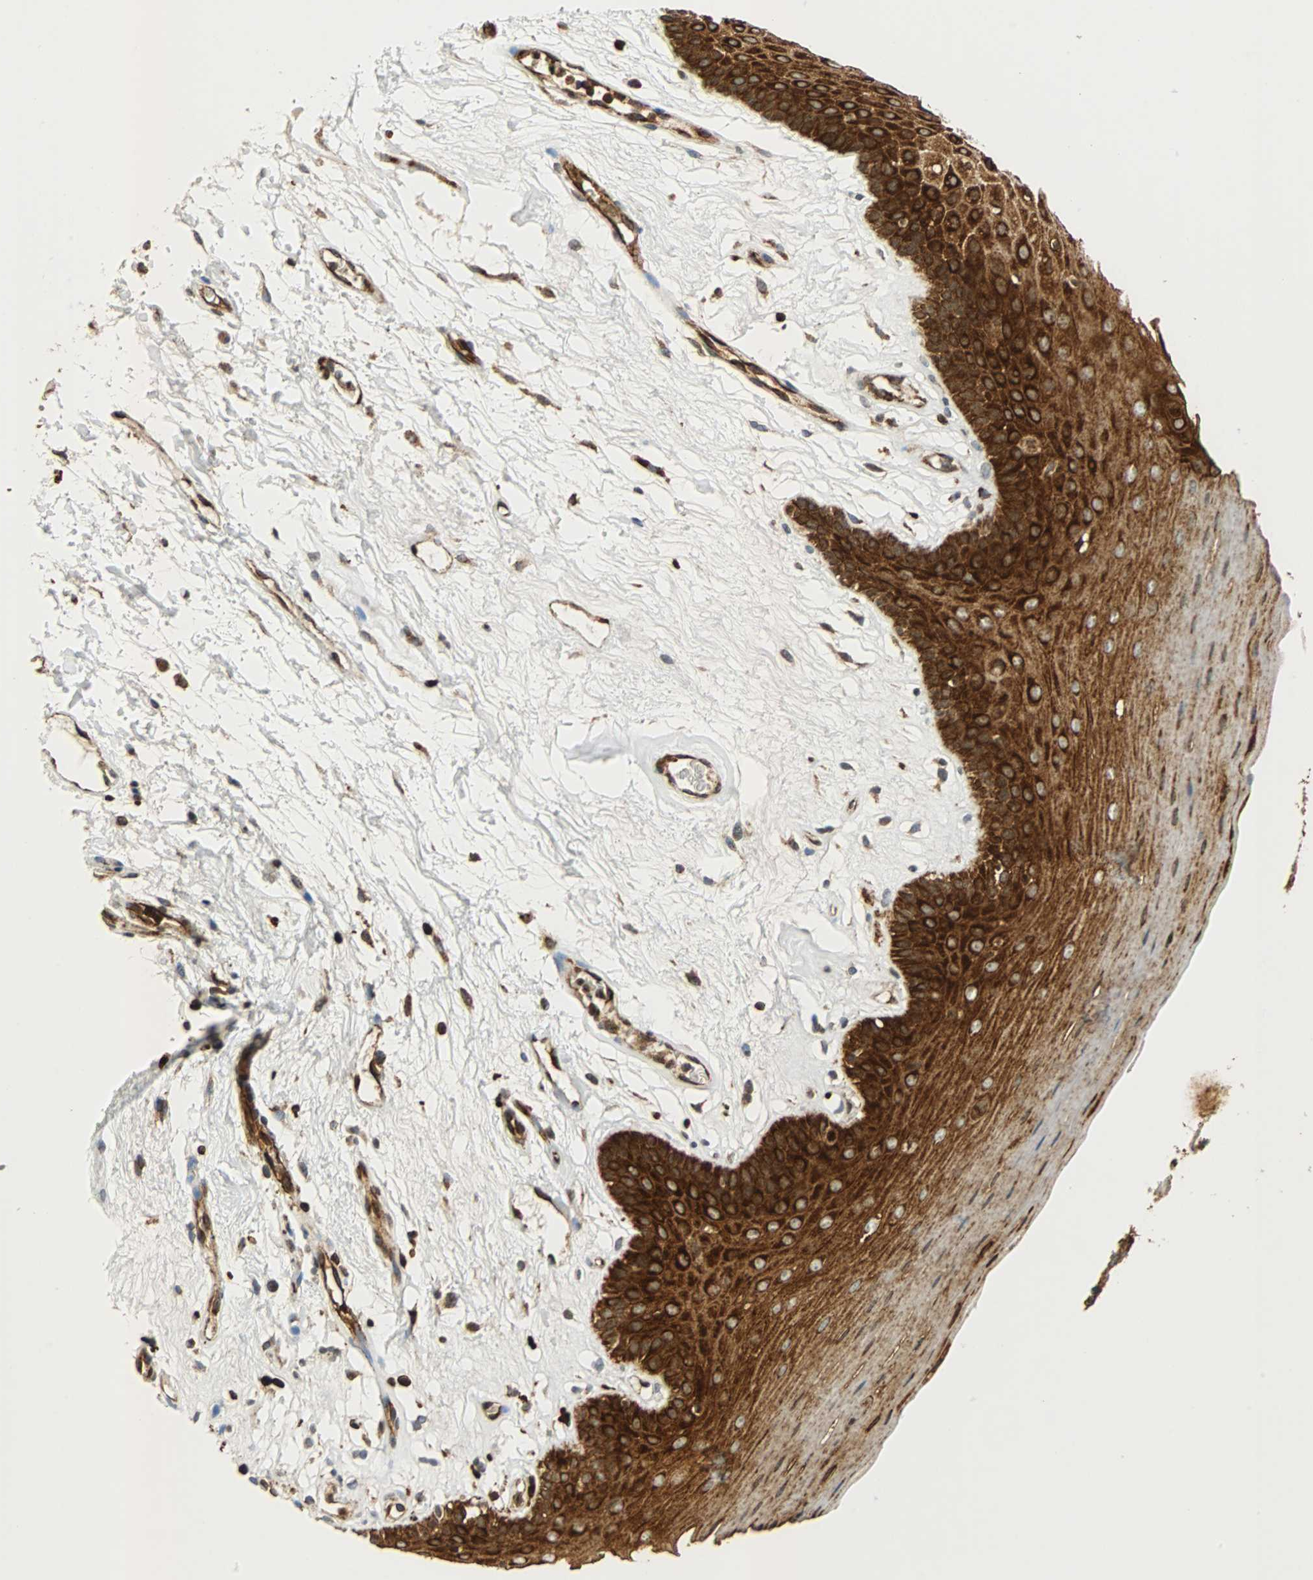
{"staining": {"intensity": "strong", "quantity": ">75%", "location": "cytoplasmic/membranous"}, "tissue": "oral mucosa", "cell_type": "Squamous epithelial cells", "image_type": "normal", "snomed": [{"axis": "morphology", "description": "Normal tissue, NOS"}, {"axis": "morphology", "description": "Squamous cell carcinoma, NOS"}, {"axis": "topography", "description": "Skeletal muscle"}, {"axis": "topography", "description": "Oral tissue"}, {"axis": "topography", "description": "Head-Neck"}], "caption": "Immunohistochemistry photomicrograph of unremarkable human oral mucosa stained for a protein (brown), which reveals high levels of strong cytoplasmic/membranous staining in about >75% of squamous epithelial cells.", "gene": "TUBA4A", "patient": {"sex": "male", "age": 71}}